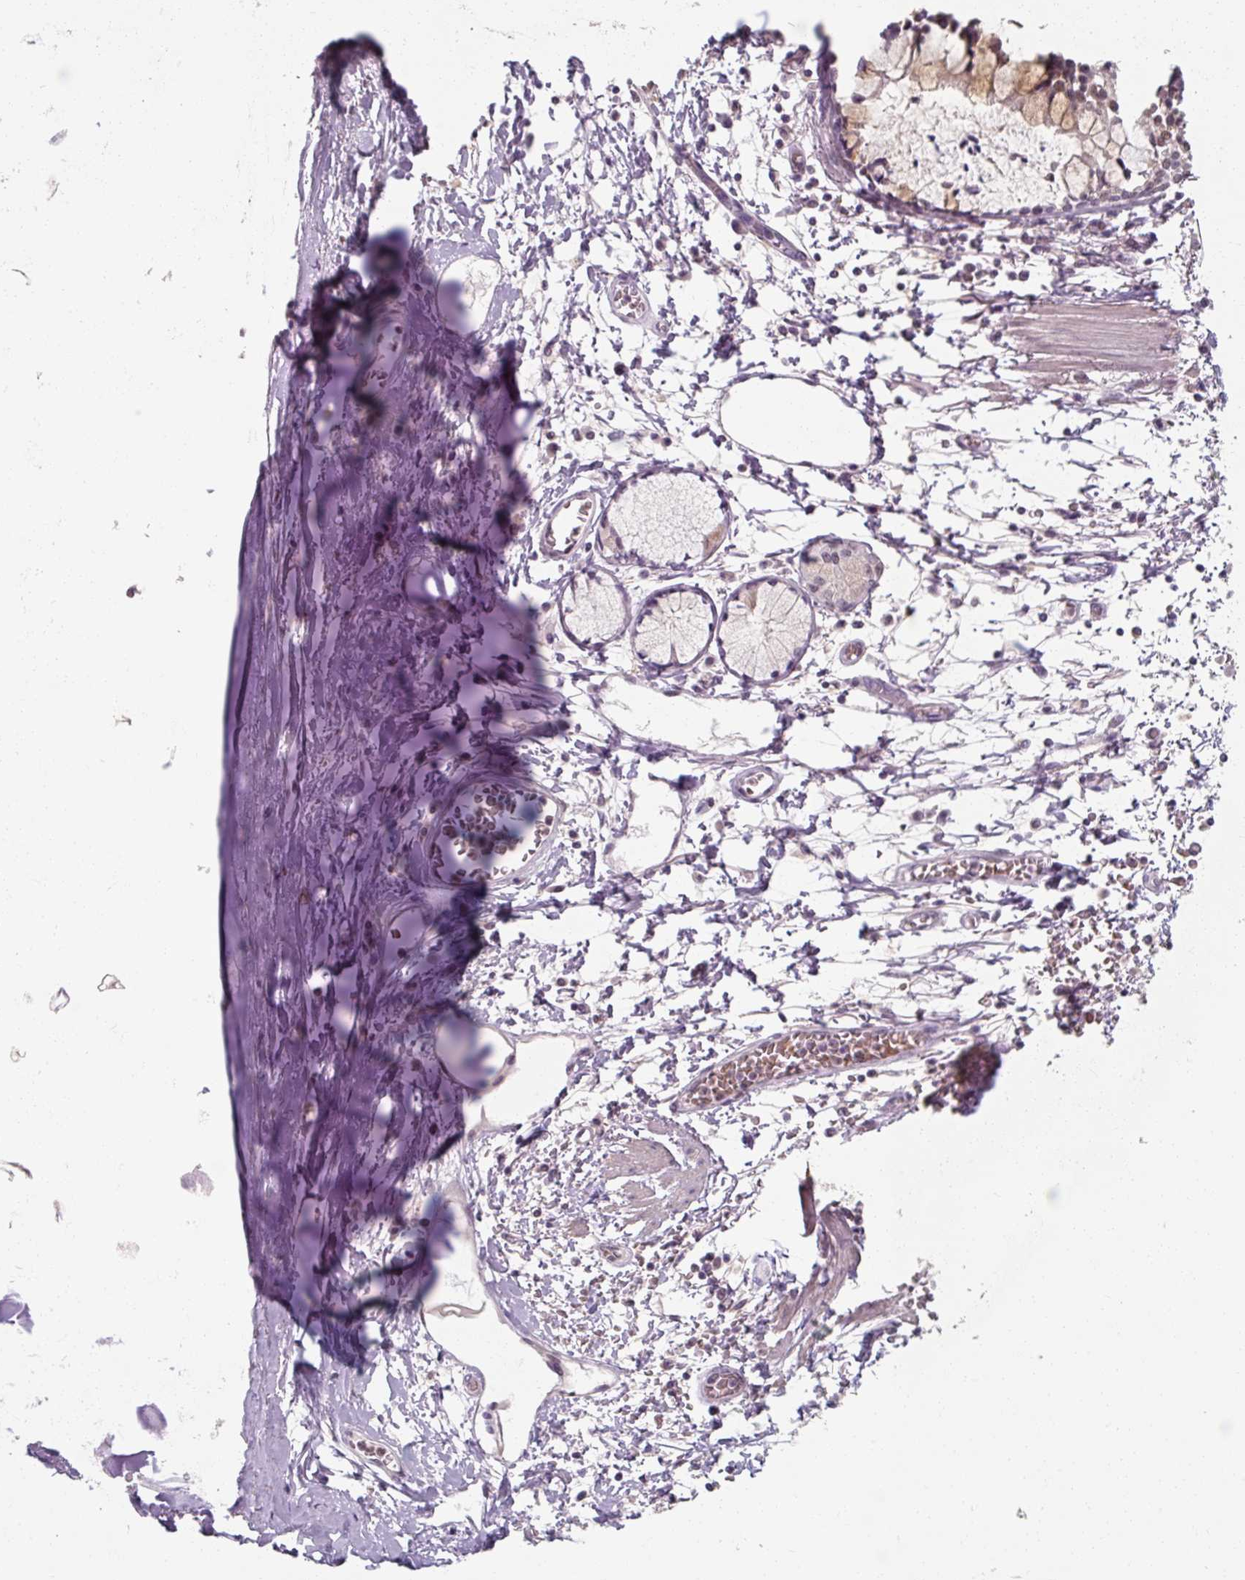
{"staining": {"intensity": "negative", "quantity": "none", "location": "none"}, "tissue": "soft tissue", "cell_type": "Chondrocytes", "image_type": "normal", "snomed": [{"axis": "morphology", "description": "Normal tissue, NOS"}, {"axis": "morphology", "description": "Degeneration, NOS"}, {"axis": "topography", "description": "Cartilage tissue"}, {"axis": "topography", "description": "Lung"}], "caption": "A photomicrograph of soft tissue stained for a protein displays no brown staining in chondrocytes.", "gene": "ENSG00000291316", "patient": {"sex": "female", "age": 61}}